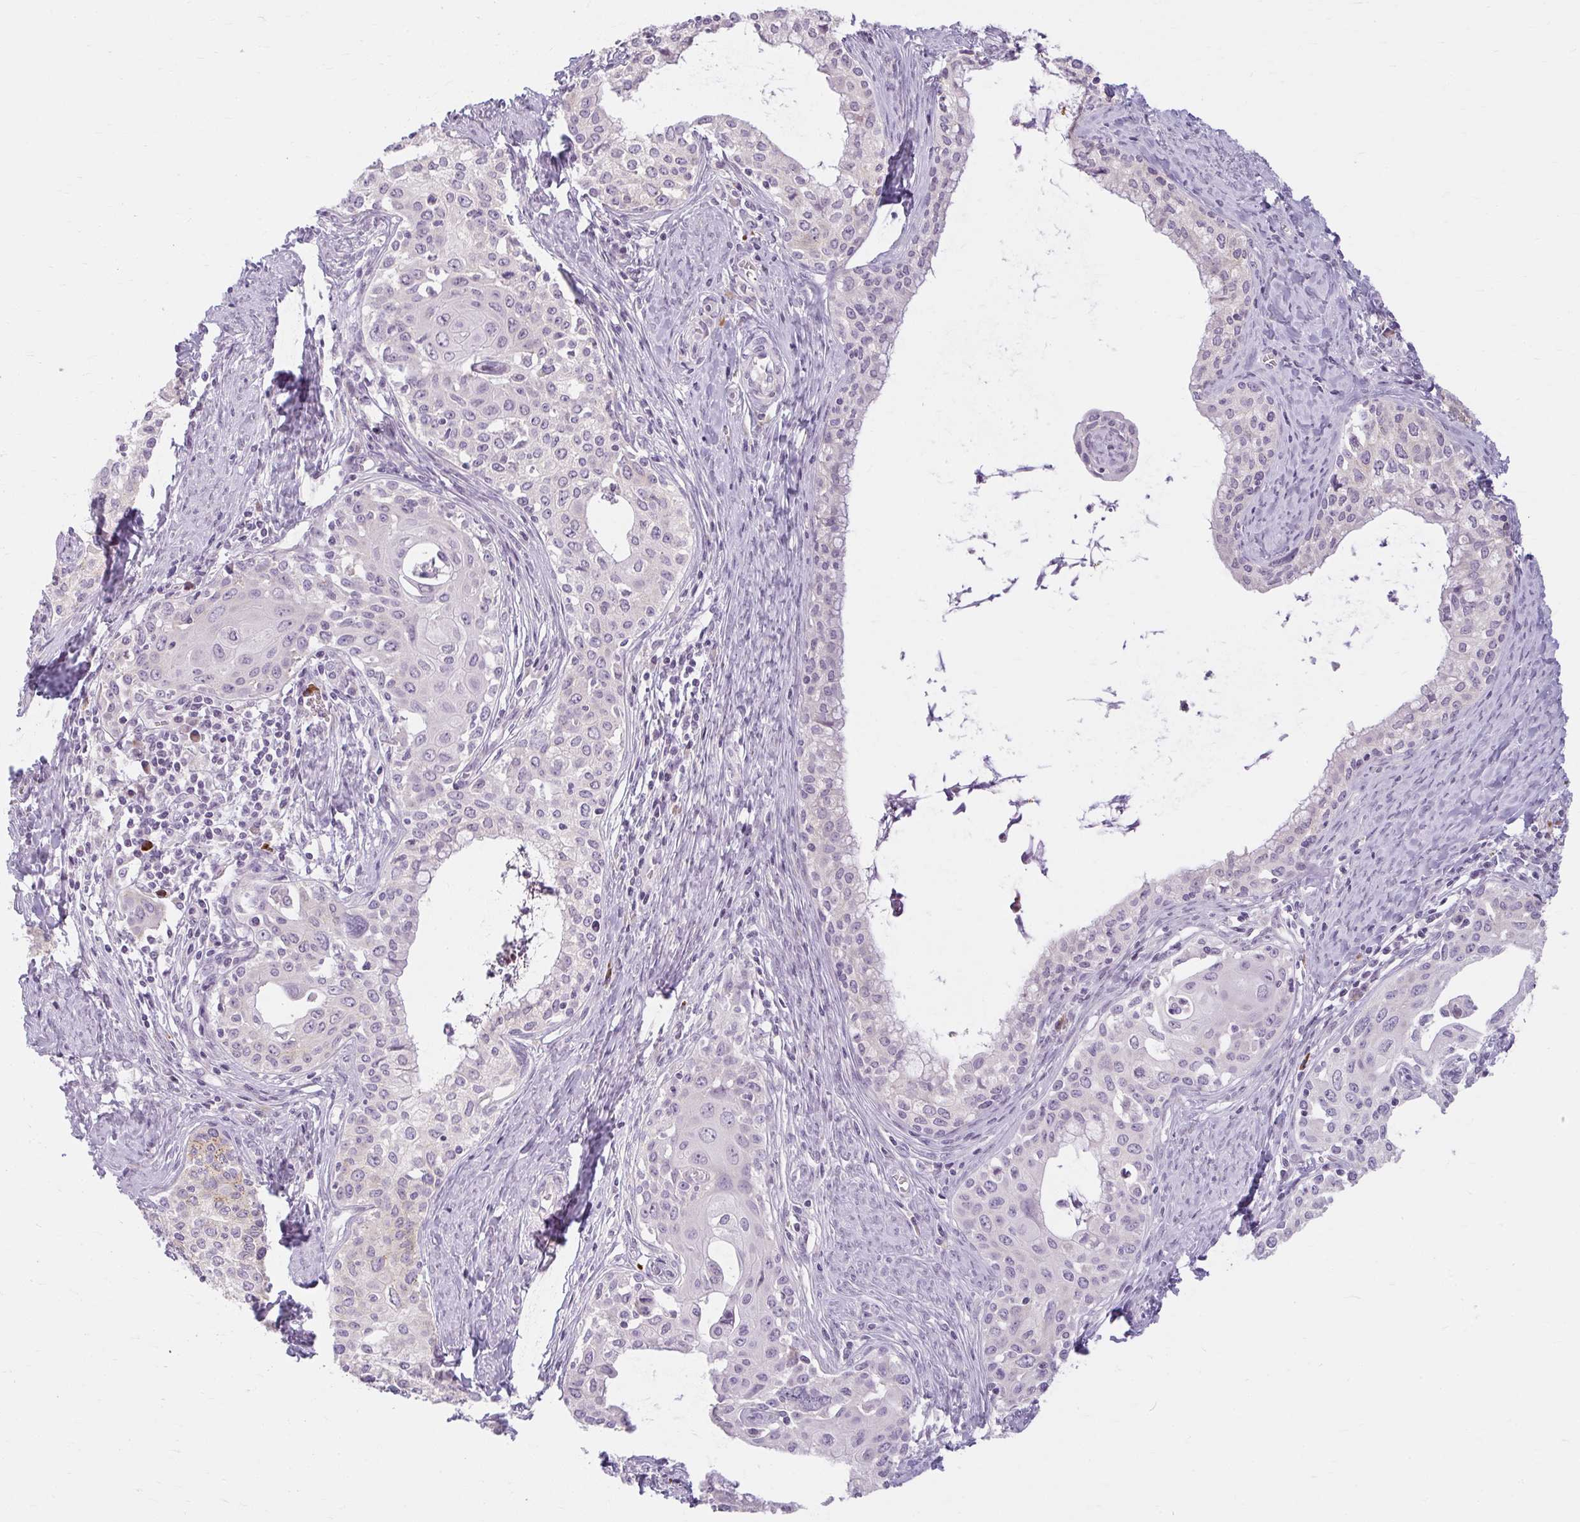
{"staining": {"intensity": "weak", "quantity": "<25%", "location": "cytoplasmic/membranous"}, "tissue": "cervical cancer", "cell_type": "Tumor cells", "image_type": "cancer", "snomed": [{"axis": "morphology", "description": "Squamous cell carcinoma, NOS"}, {"axis": "morphology", "description": "Adenocarcinoma, NOS"}, {"axis": "topography", "description": "Cervix"}], "caption": "The IHC image has no significant positivity in tumor cells of cervical cancer tissue. (DAB immunohistochemistry visualized using brightfield microscopy, high magnification).", "gene": "ZFYVE26", "patient": {"sex": "female", "age": 52}}